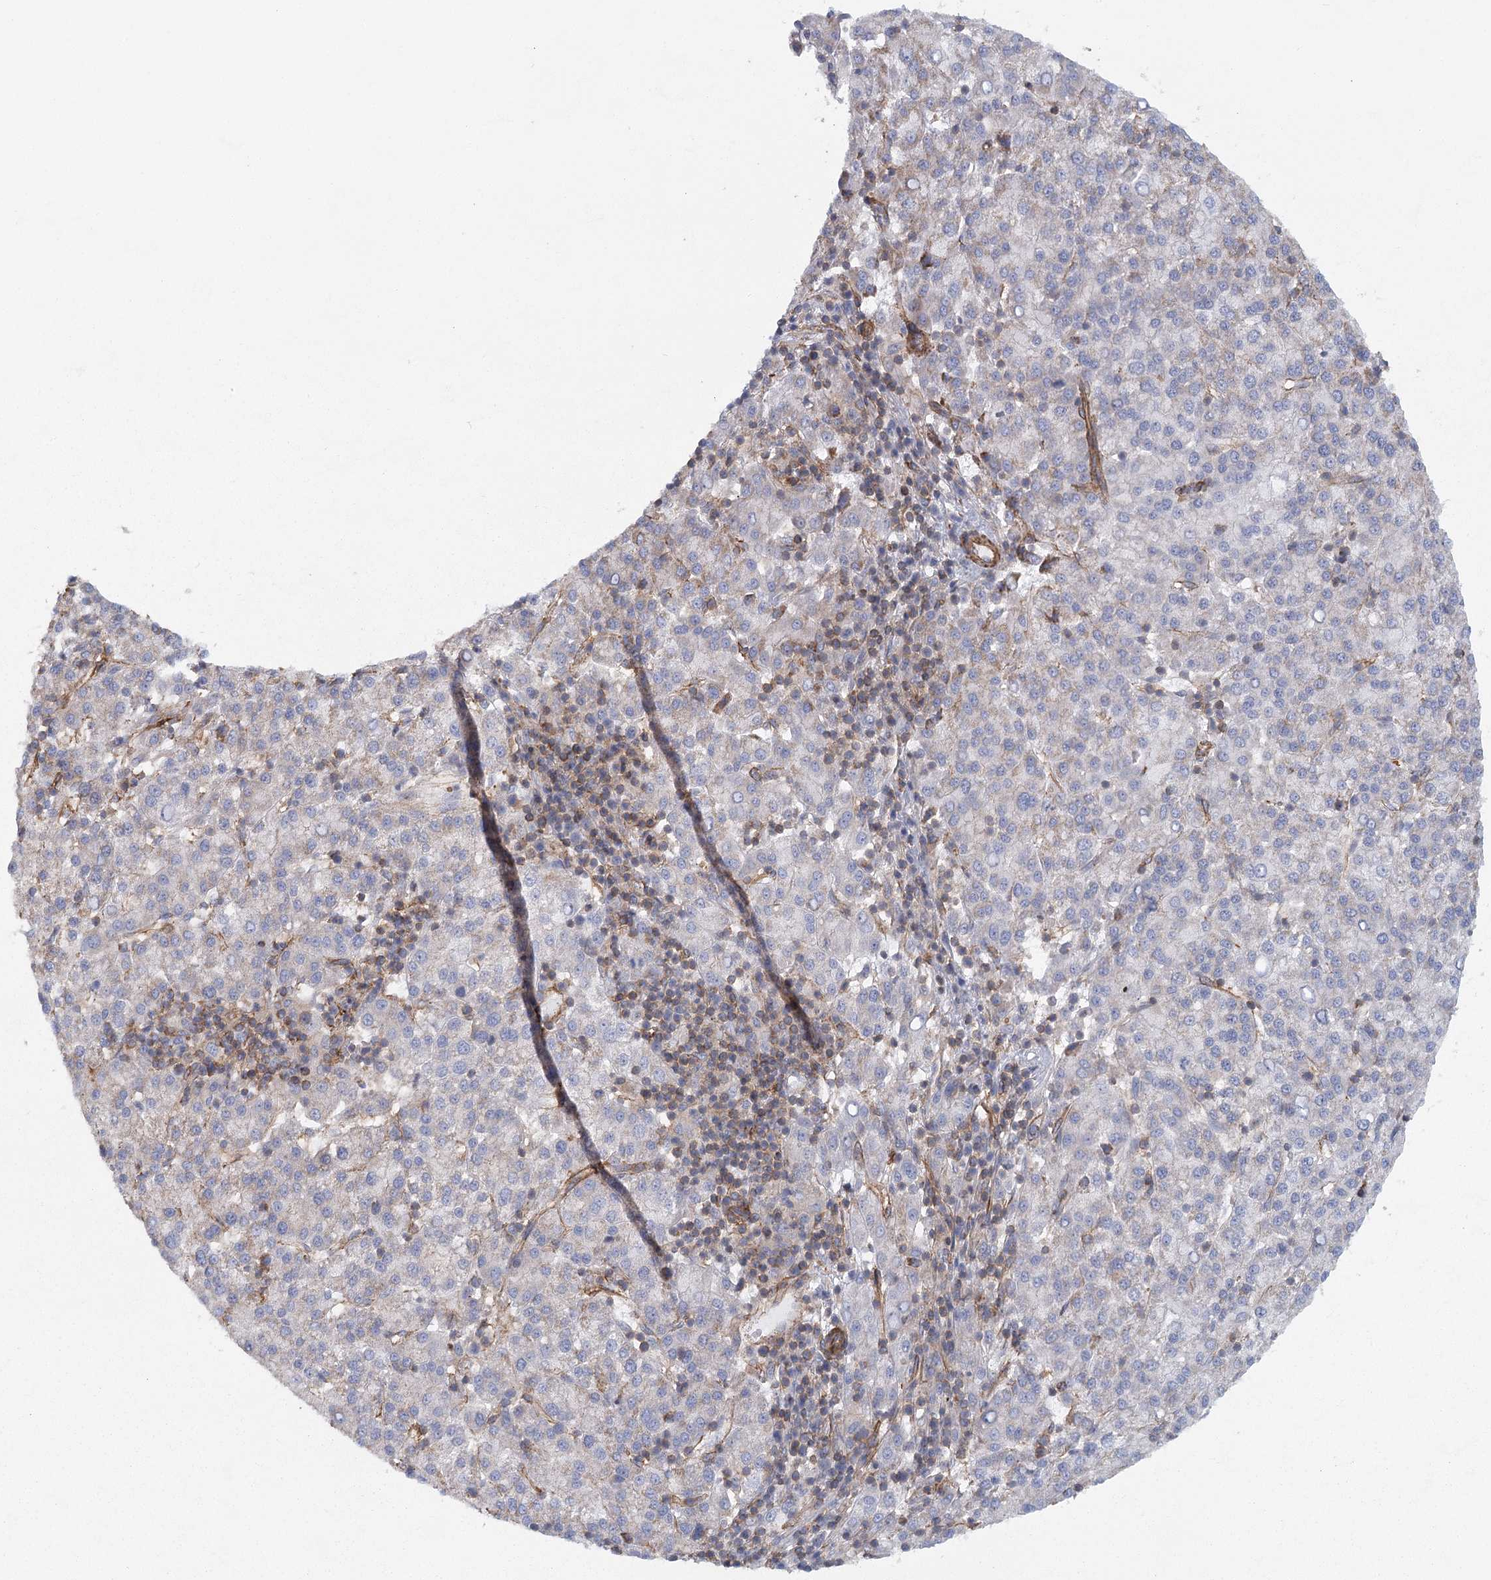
{"staining": {"intensity": "moderate", "quantity": "25%-75%", "location": "cytoplasmic/membranous"}, "tissue": "liver cancer", "cell_type": "Tumor cells", "image_type": "cancer", "snomed": [{"axis": "morphology", "description": "Carcinoma, Hepatocellular, NOS"}, {"axis": "topography", "description": "Liver"}], "caption": "The image demonstrates a brown stain indicating the presence of a protein in the cytoplasmic/membranous of tumor cells in liver cancer. (DAB (3,3'-diaminobenzidine) IHC, brown staining for protein, blue staining for nuclei).", "gene": "IFT46", "patient": {"sex": "female", "age": 58}}